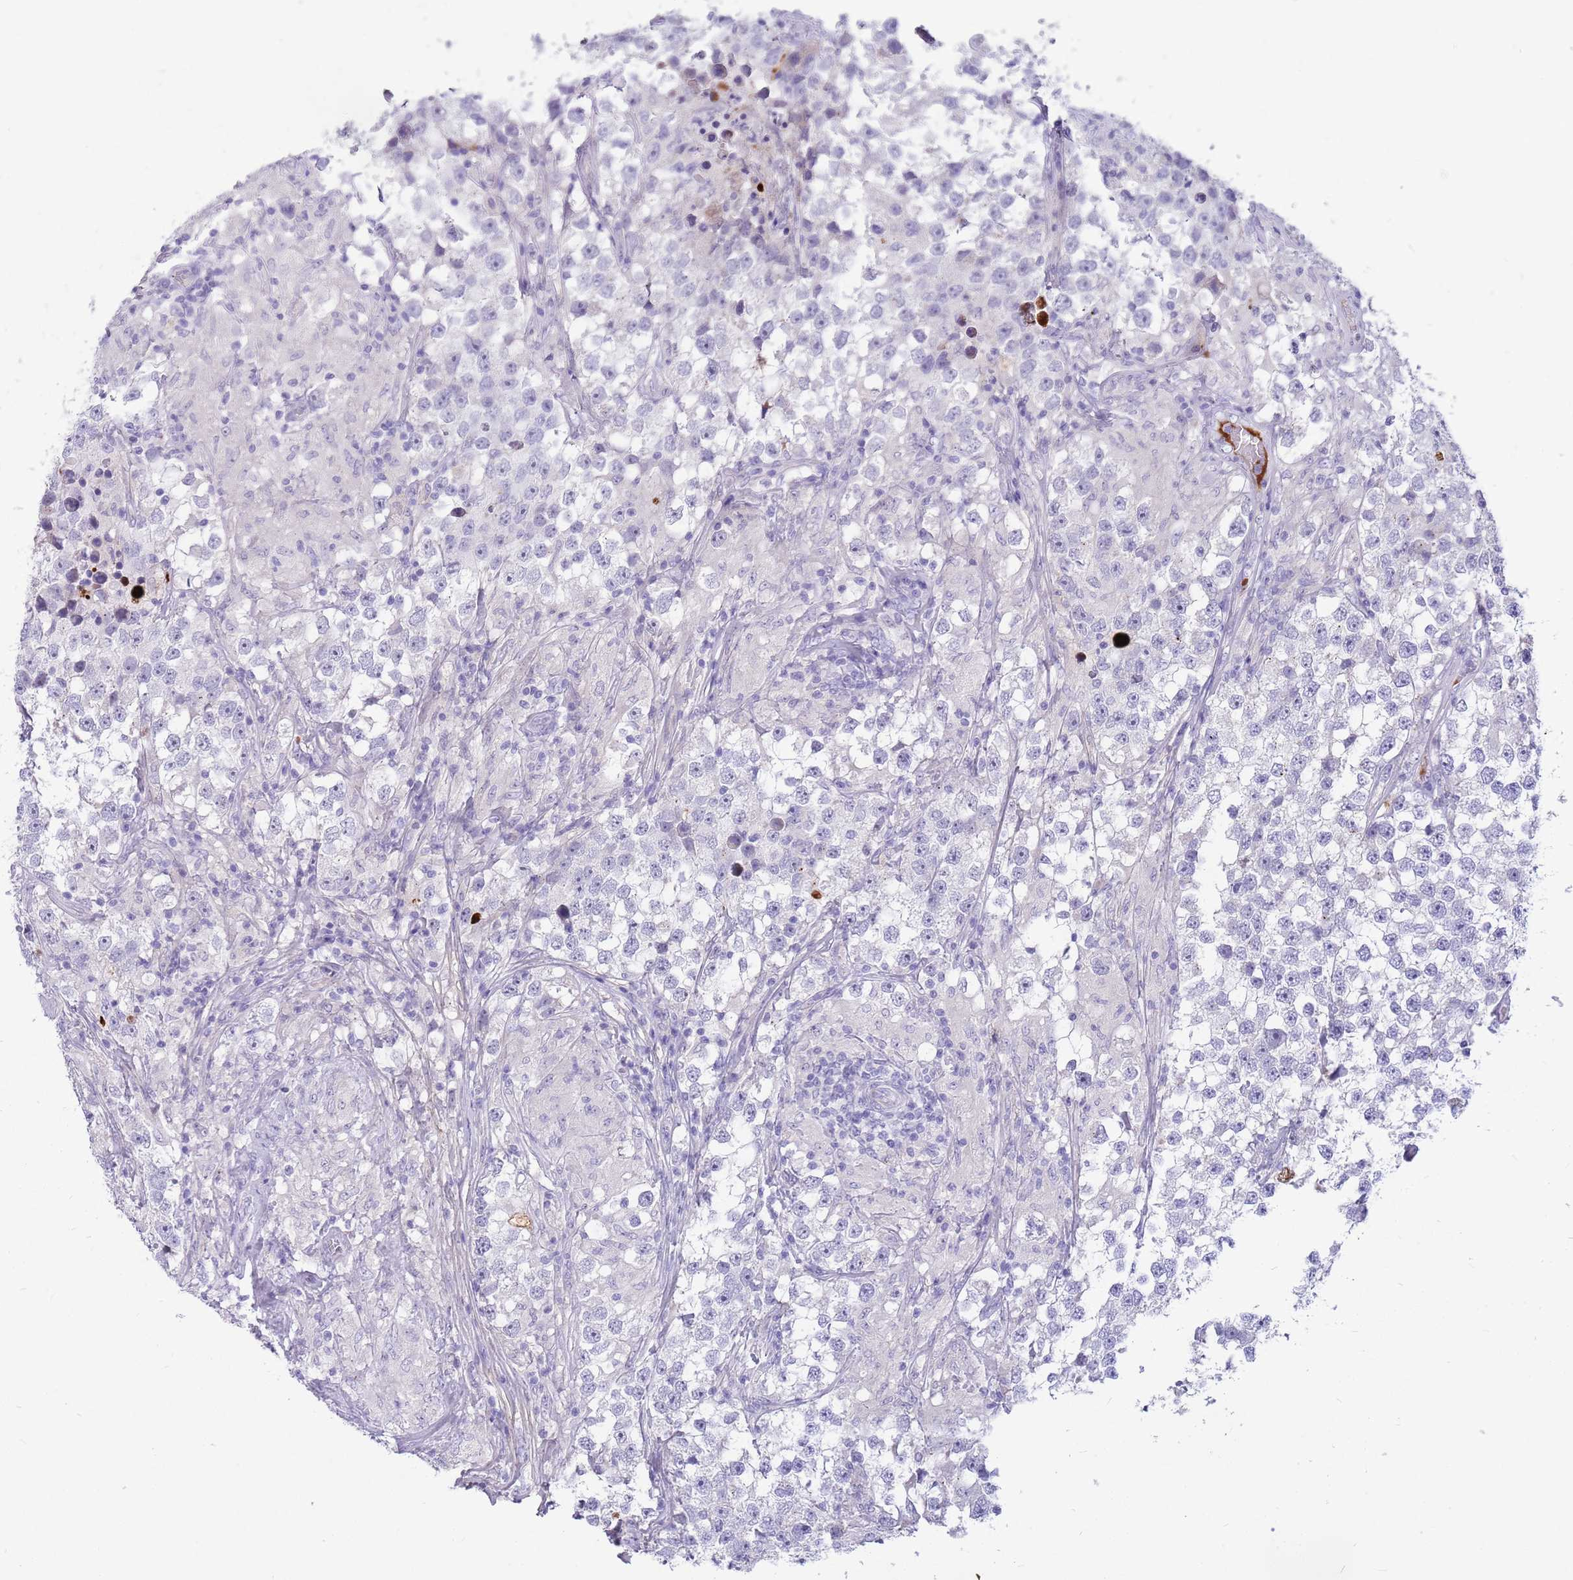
{"staining": {"intensity": "negative", "quantity": "none", "location": "none"}, "tissue": "testis cancer", "cell_type": "Tumor cells", "image_type": "cancer", "snomed": [{"axis": "morphology", "description": "Seminoma, NOS"}, {"axis": "topography", "description": "Testis"}], "caption": "The histopathology image shows no staining of tumor cells in testis seminoma. (DAB (3,3'-diaminobenzidine) IHC visualized using brightfield microscopy, high magnification).", "gene": "LEPROTL1", "patient": {"sex": "male", "age": 46}}